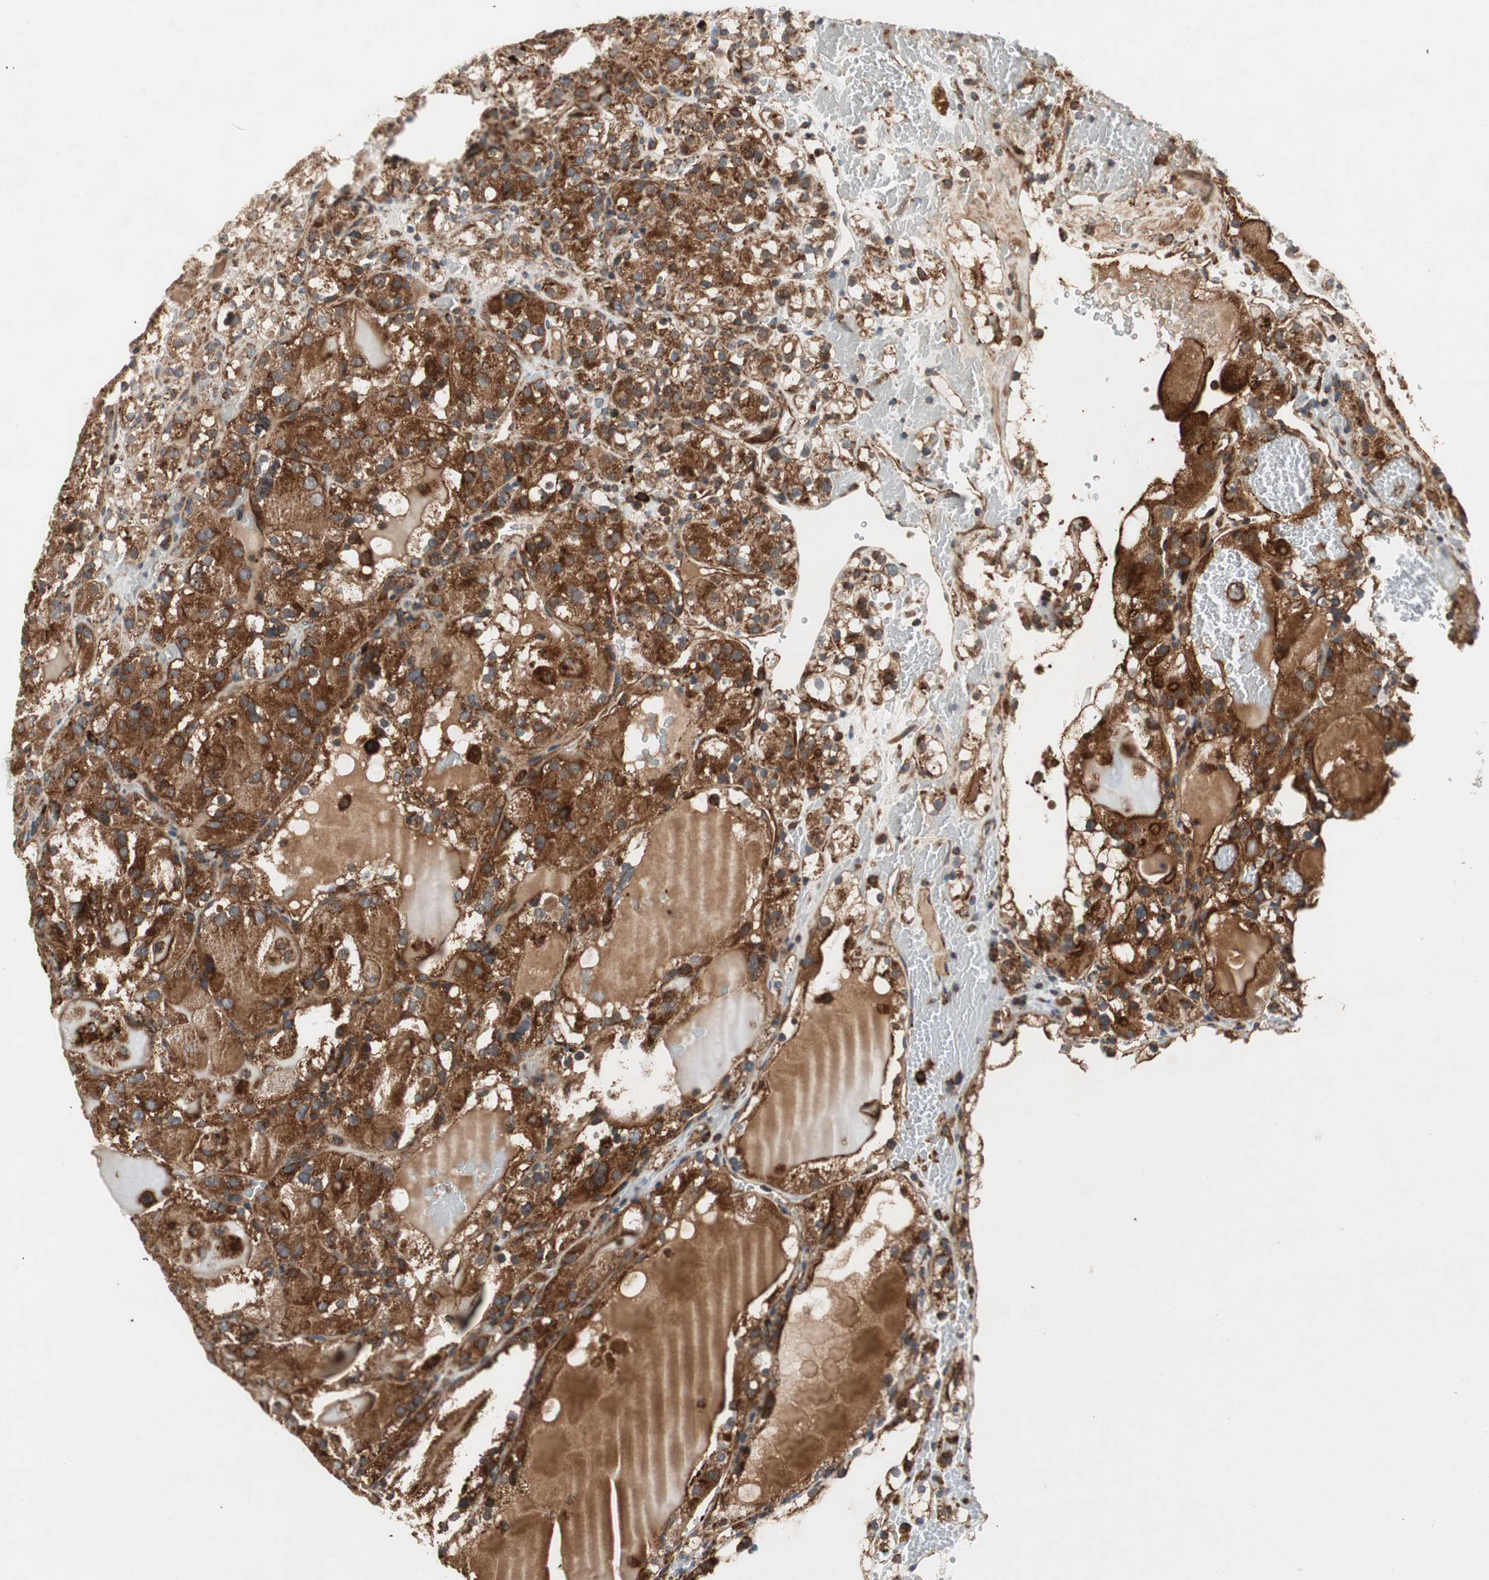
{"staining": {"intensity": "strong", "quantity": ">75%", "location": "cytoplasmic/membranous"}, "tissue": "renal cancer", "cell_type": "Tumor cells", "image_type": "cancer", "snomed": [{"axis": "morphology", "description": "Normal tissue, NOS"}, {"axis": "morphology", "description": "Adenocarcinoma, NOS"}, {"axis": "topography", "description": "Kidney"}], "caption": "Immunohistochemistry of human renal cancer exhibits high levels of strong cytoplasmic/membranous staining in approximately >75% of tumor cells.", "gene": "AKAP1", "patient": {"sex": "male", "age": 61}}